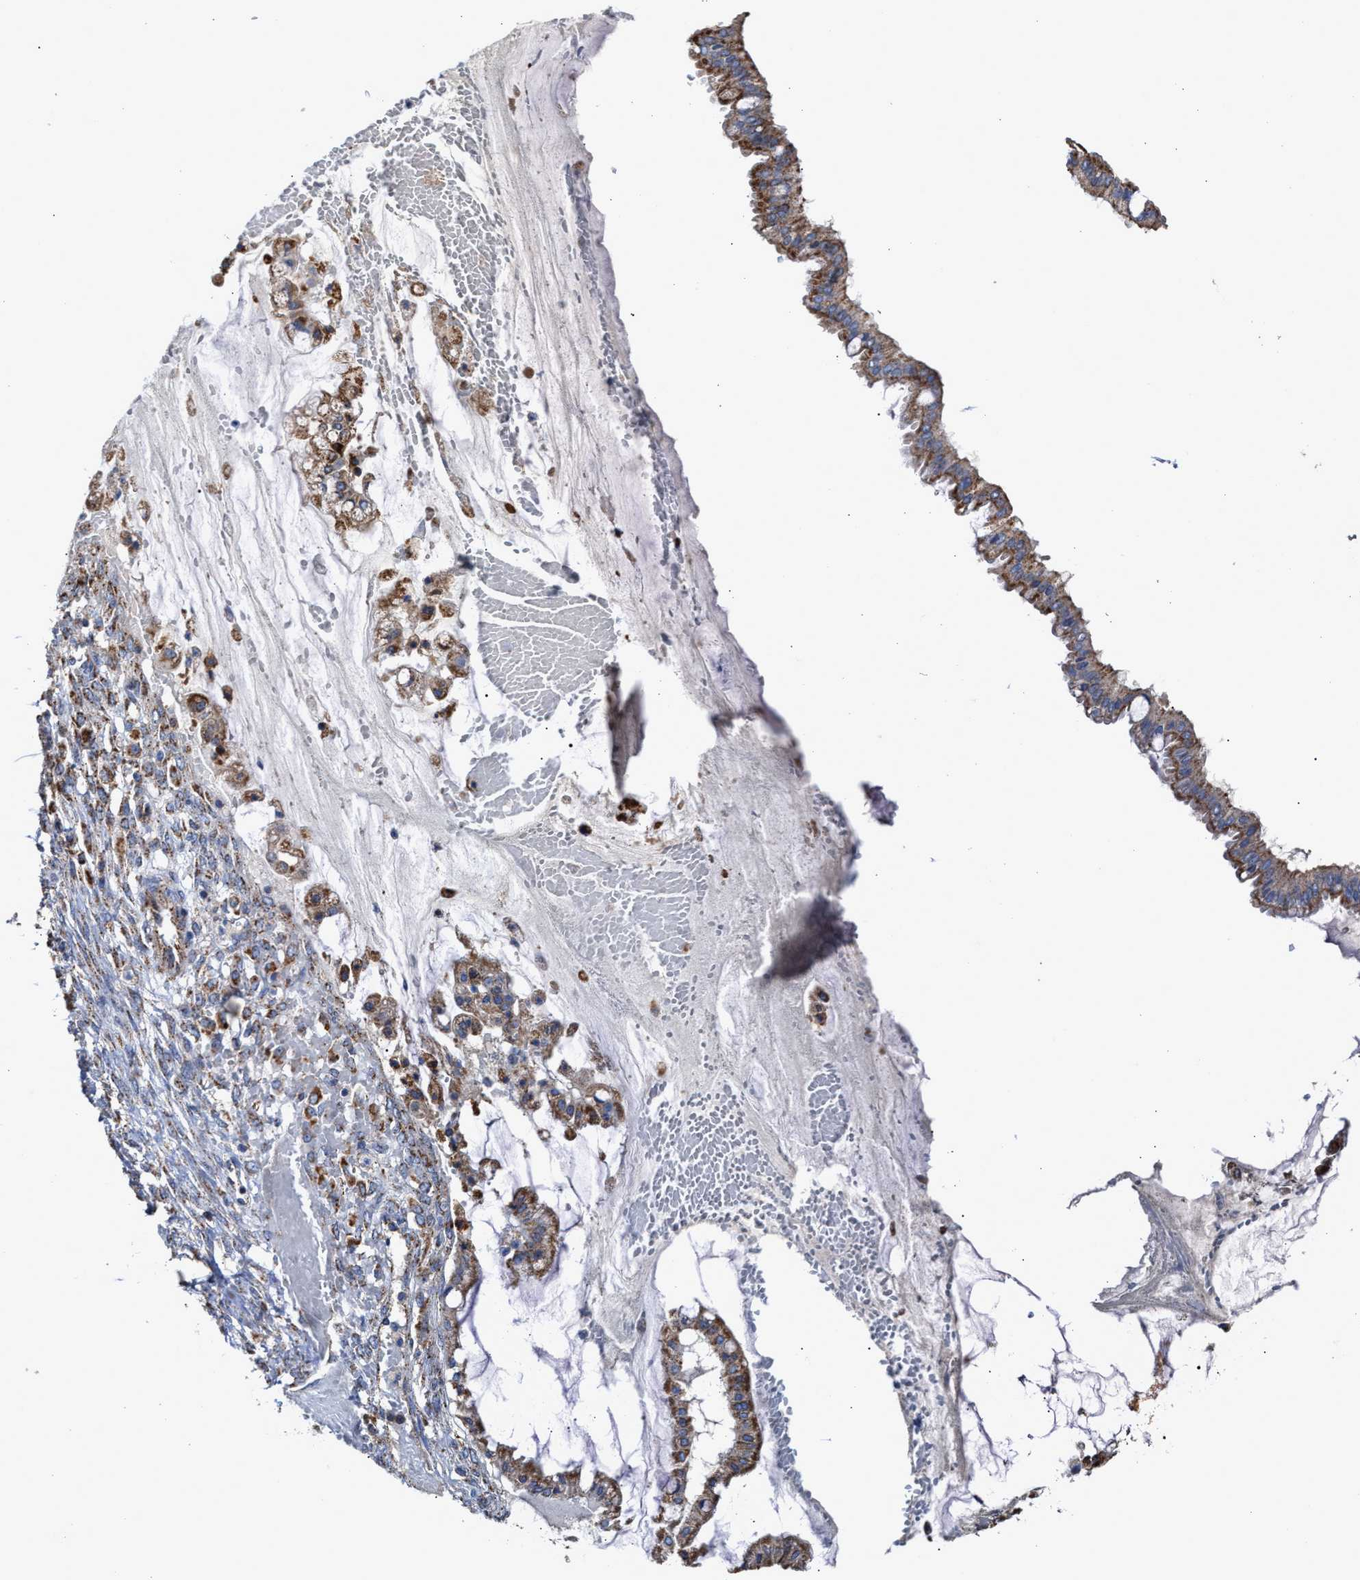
{"staining": {"intensity": "moderate", "quantity": ">75%", "location": "cytoplasmic/membranous"}, "tissue": "ovarian cancer", "cell_type": "Tumor cells", "image_type": "cancer", "snomed": [{"axis": "morphology", "description": "Cystadenocarcinoma, mucinous, NOS"}, {"axis": "topography", "description": "Ovary"}], "caption": "The immunohistochemical stain highlights moderate cytoplasmic/membranous positivity in tumor cells of ovarian mucinous cystadenocarcinoma tissue.", "gene": "MECR", "patient": {"sex": "female", "age": 73}}